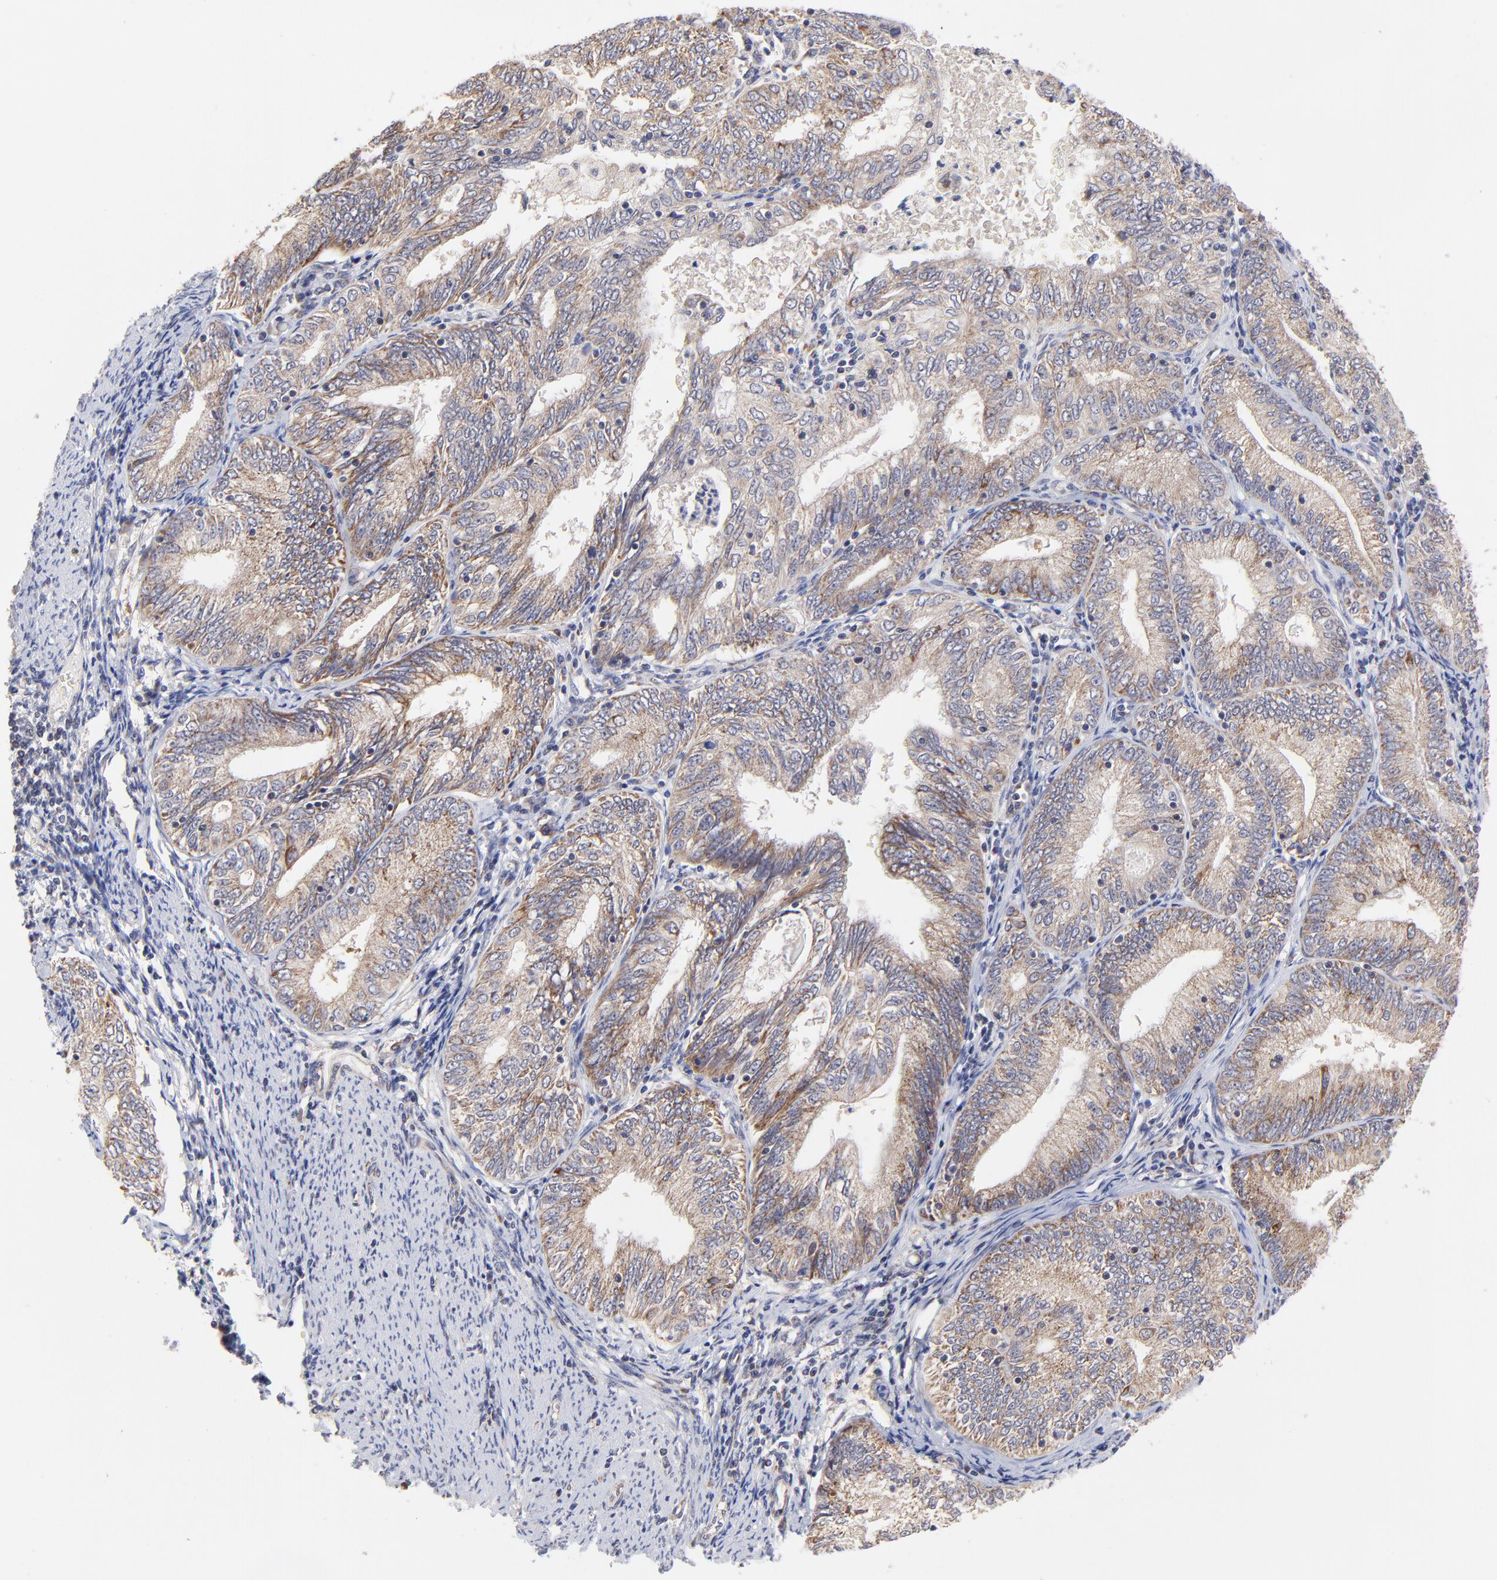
{"staining": {"intensity": "moderate", "quantity": ">75%", "location": "cytoplasmic/membranous"}, "tissue": "endometrial cancer", "cell_type": "Tumor cells", "image_type": "cancer", "snomed": [{"axis": "morphology", "description": "Adenocarcinoma, NOS"}, {"axis": "topography", "description": "Endometrium"}], "caption": "This photomicrograph shows adenocarcinoma (endometrial) stained with IHC to label a protein in brown. The cytoplasmic/membranous of tumor cells show moderate positivity for the protein. Nuclei are counter-stained blue.", "gene": "FBXL12", "patient": {"sex": "female", "age": 69}}